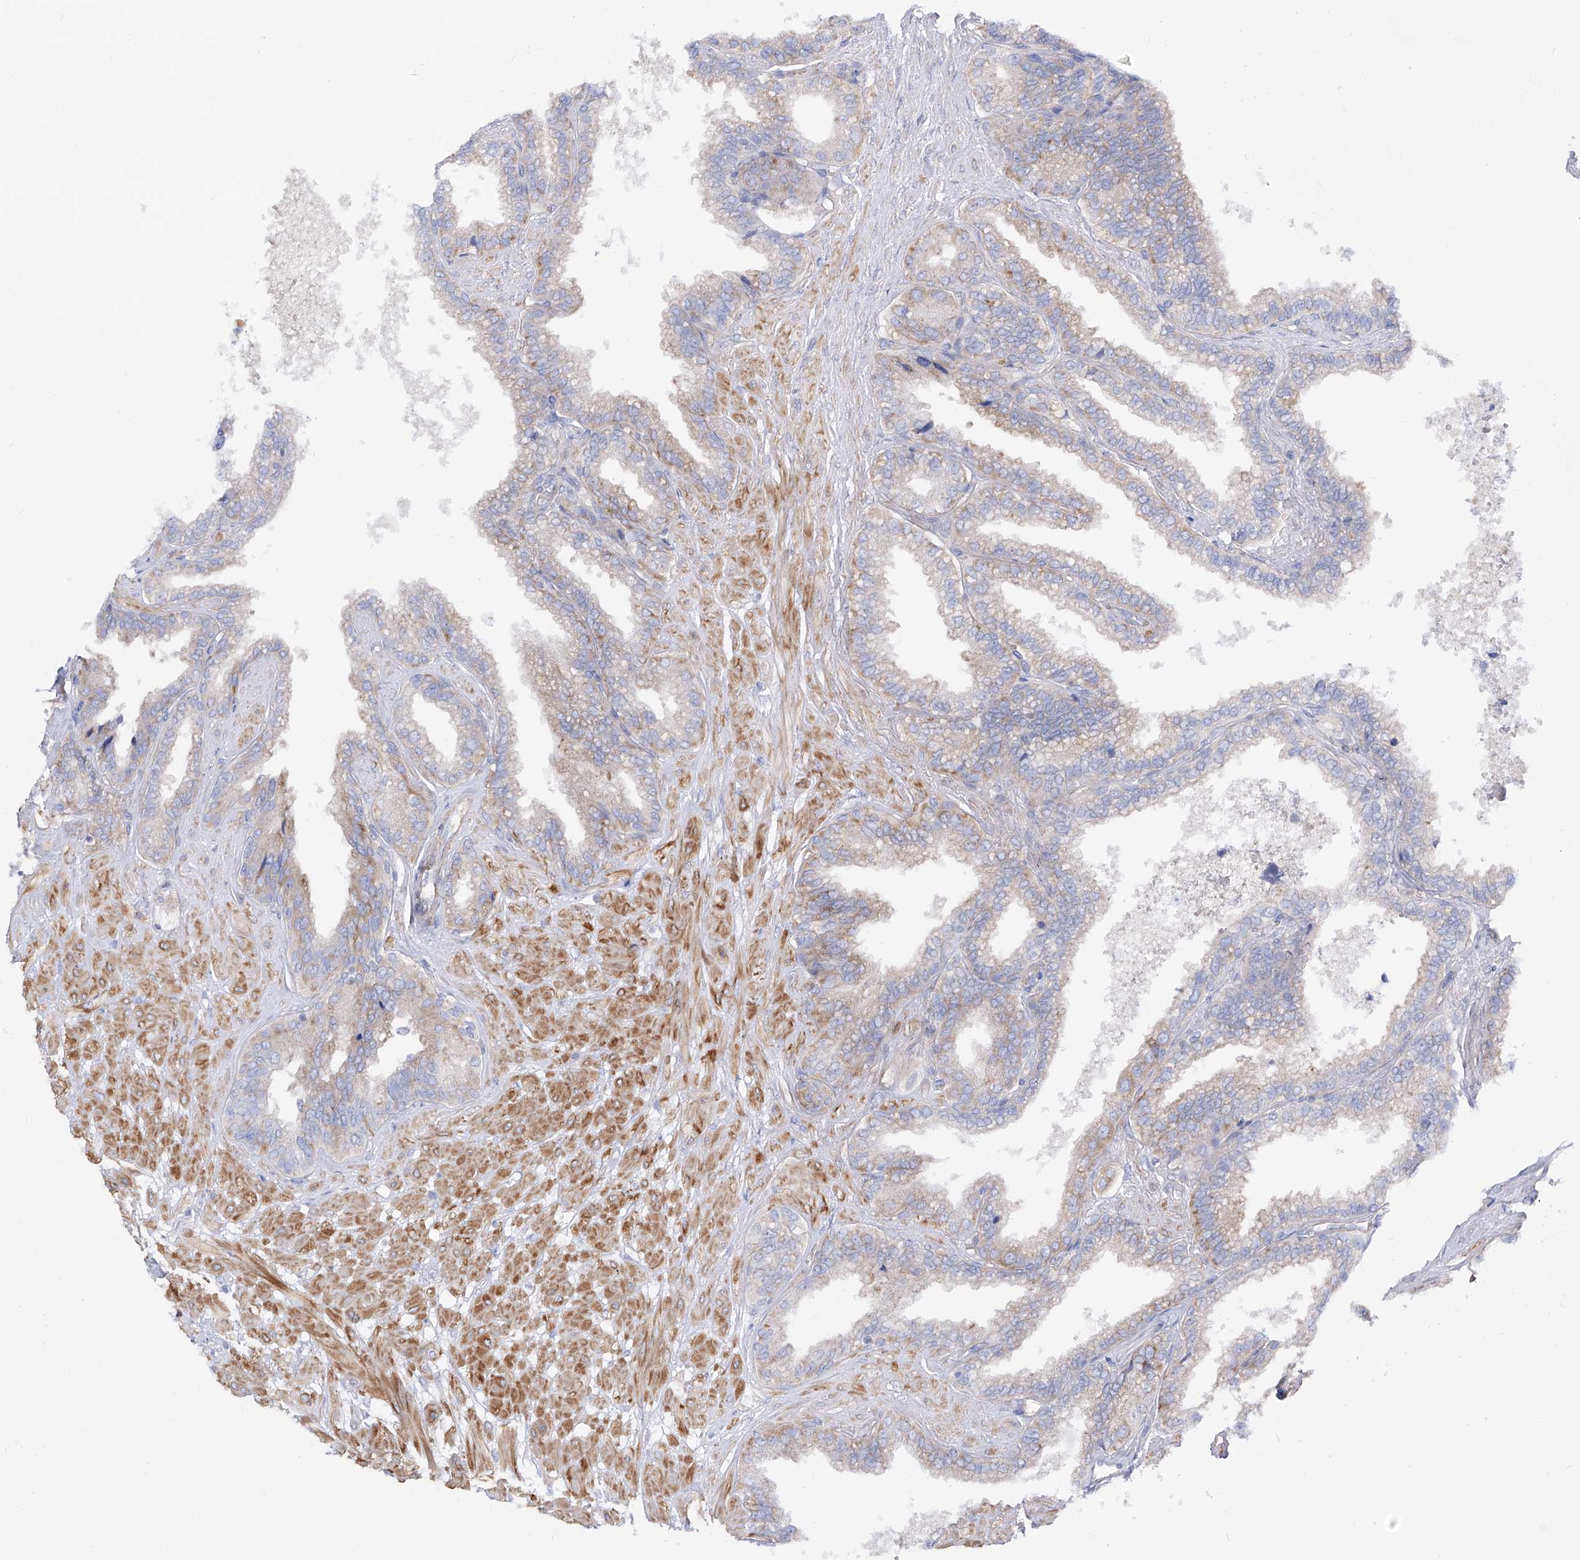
{"staining": {"intensity": "weak", "quantity": "<25%", "location": "cytoplasmic/membranous"}, "tissue": "seminal vesicle", "cell_type": "Glandular cells", "image_type": "normal", "snomed": [{"axis": "morphology", "description": "Normal tissue, NOS"}, {"axis": "topography", "description": "Seminal veicle"}], "caption": "Immunohistochemistry (IHC) photomicrograph of benign seminal vesicle: human seminal vesicle stained with DAB exhibits no significant protein expression in glandular cells. Brightfield microscopy of immunohistochemistry stained with DAB (brown) and hematoxylin (blue), captured at high magnification.", "gene": "LCA5", "patient": {"sex": "male", "age": 46}}